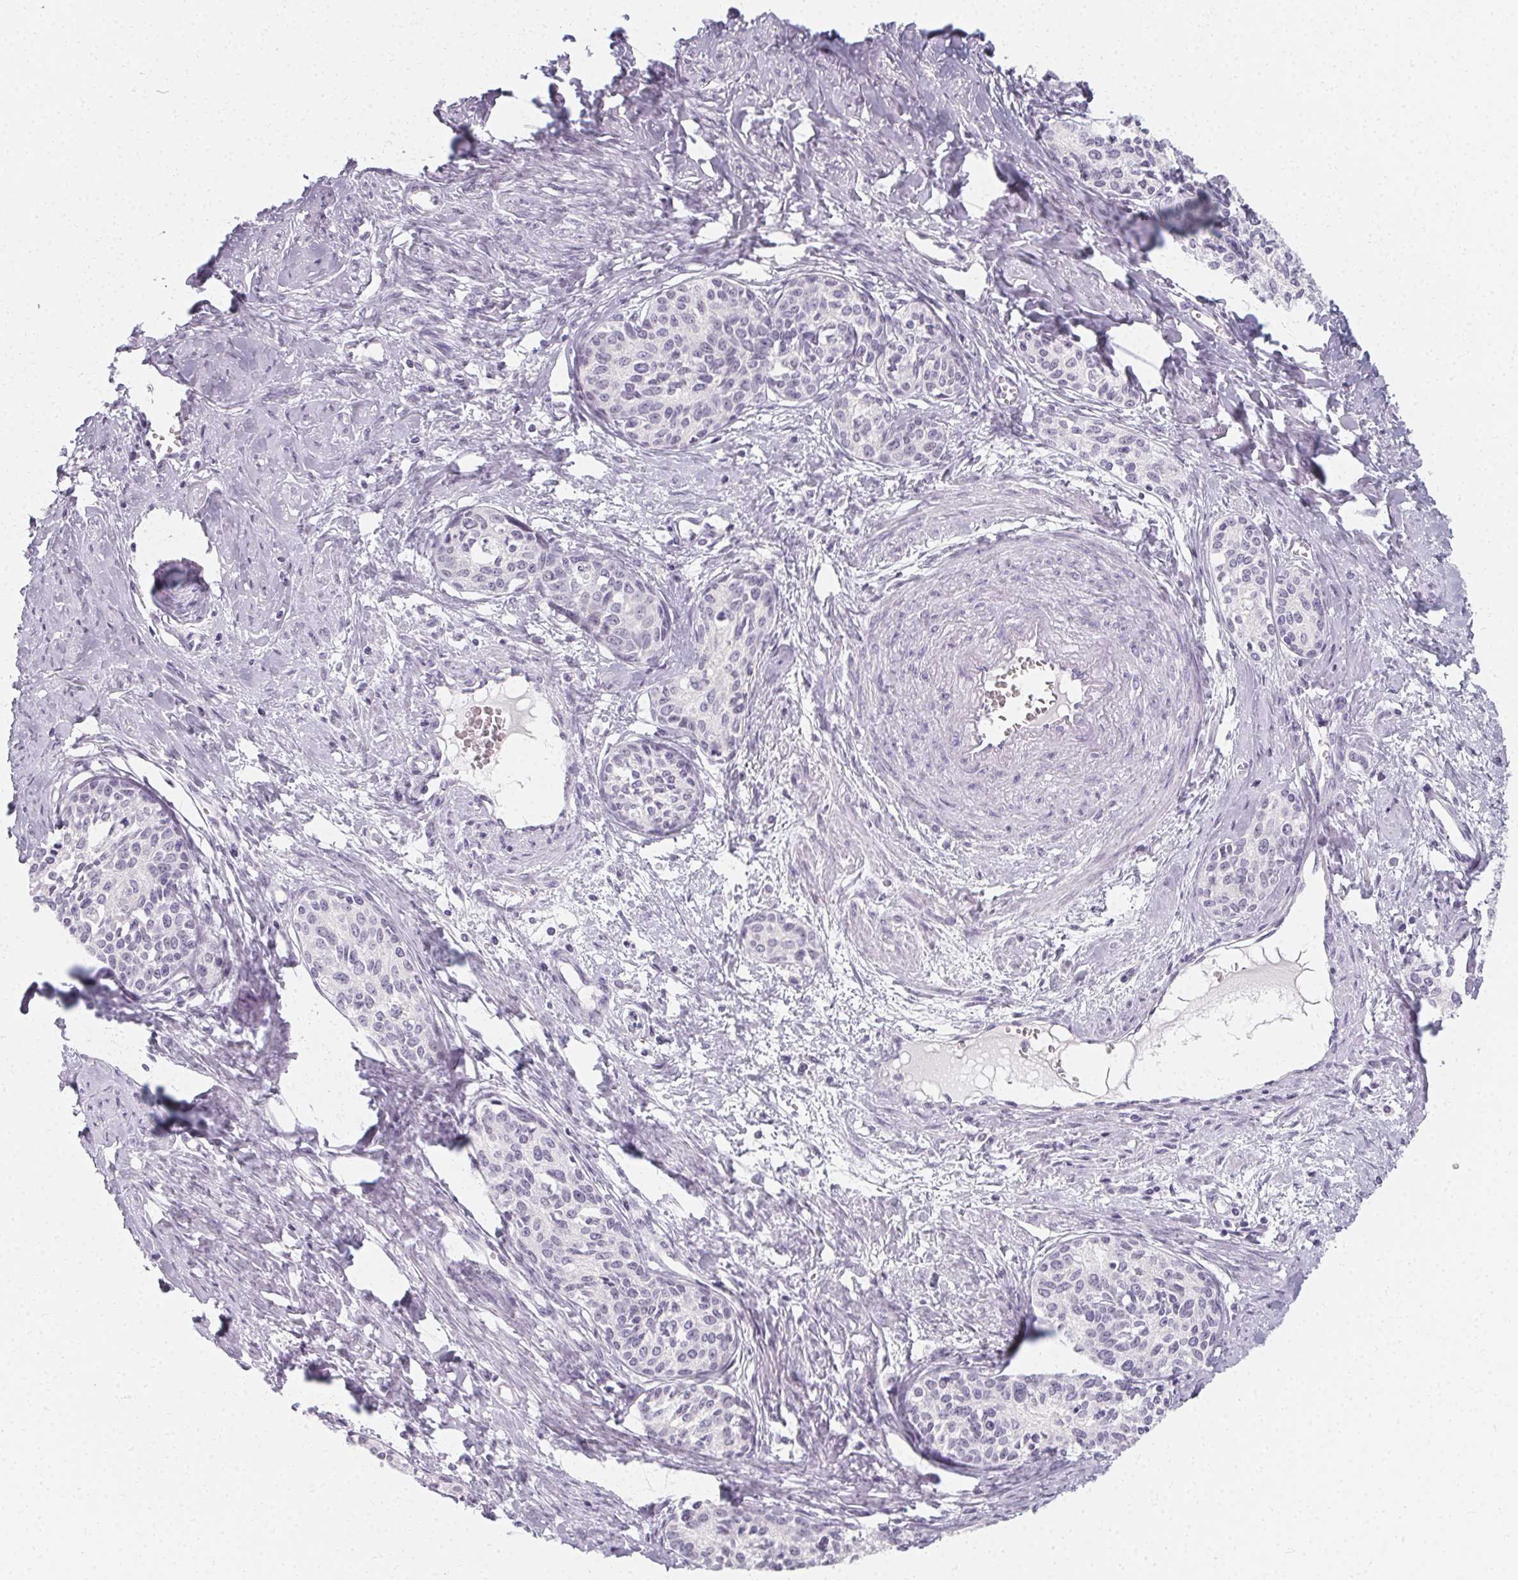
{"staining": {"intensity": "negative", "quantity": "none", "location": "none"}, "tissue": "cervical cancer", "cell_type": "Tumor cells", "image_type": "cancer", "snomed": [{"axis": "morphology", "description": "Squamous cell carcinoma, NOS"}, {"axis": "morphology", "description": "Adenocarcinoma, NOS"}, {"axis": "topography", "description": "Cervix"}], "caption": "This is an immunohistochemistry image of human cervical squamous cell carcinoma. There is no expression in tumor cells.", "gene": "SYNPR", "patient": {"sex": "female", "age": 52}}